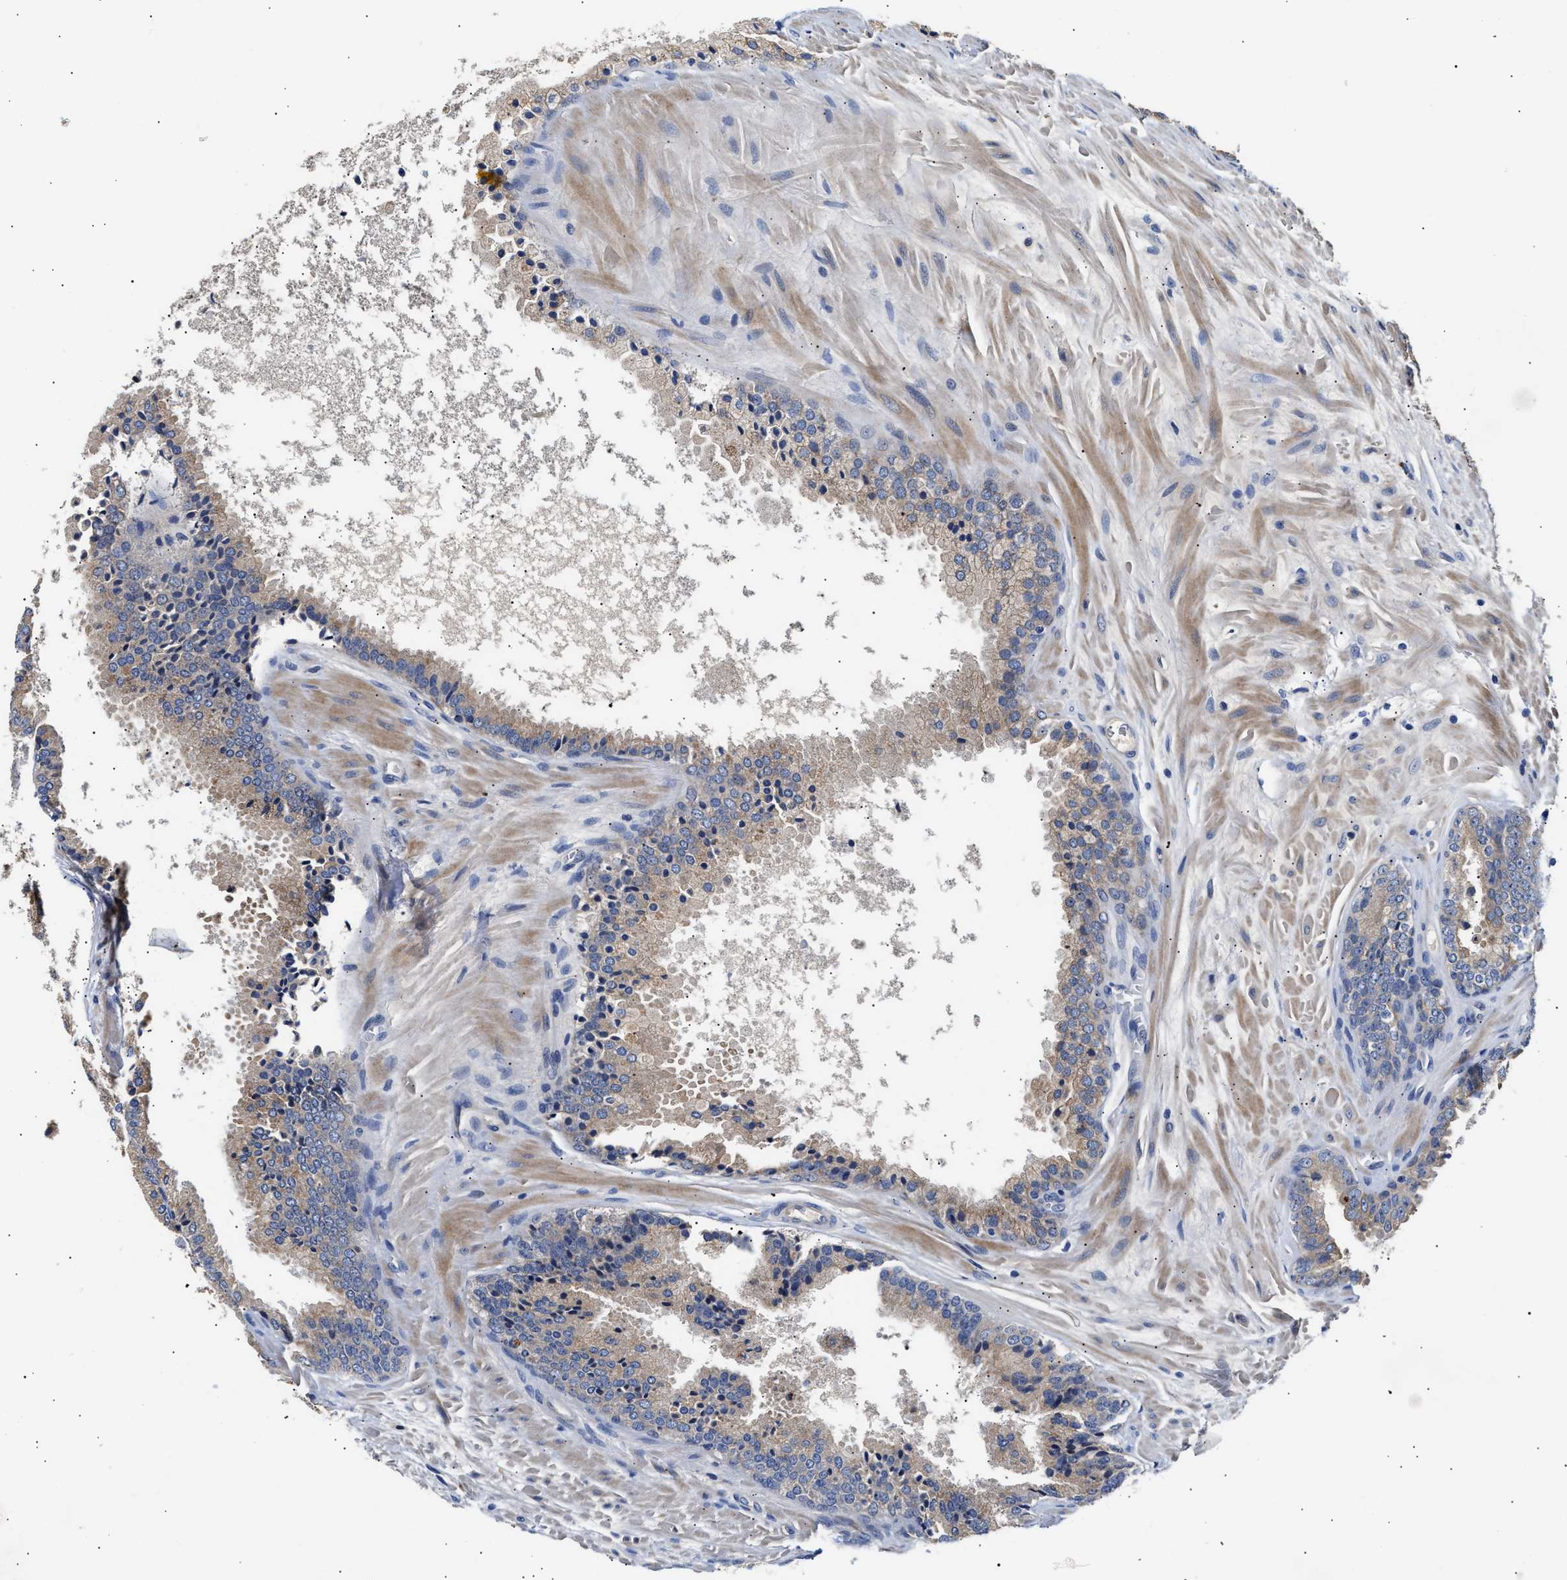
{"staining": {"intensity": "negative", "quantity": "none", "location": "none"}, "tissue": "prostate cancer", "cell_type": "Tumor cells", "image_type": "cancer", "snomed": [{"axis": "morphology", "description": "Adenocarcinoma, High grade"}, {"axis": "topography", "description": "Prostate"}], "caption": "Immunohistochemistry of prostate adenocarcinoma (high-grade) shows no expression in tumor cells.", "gene": "CCDC146", "patient": {"sex": "male", "age": 65}}